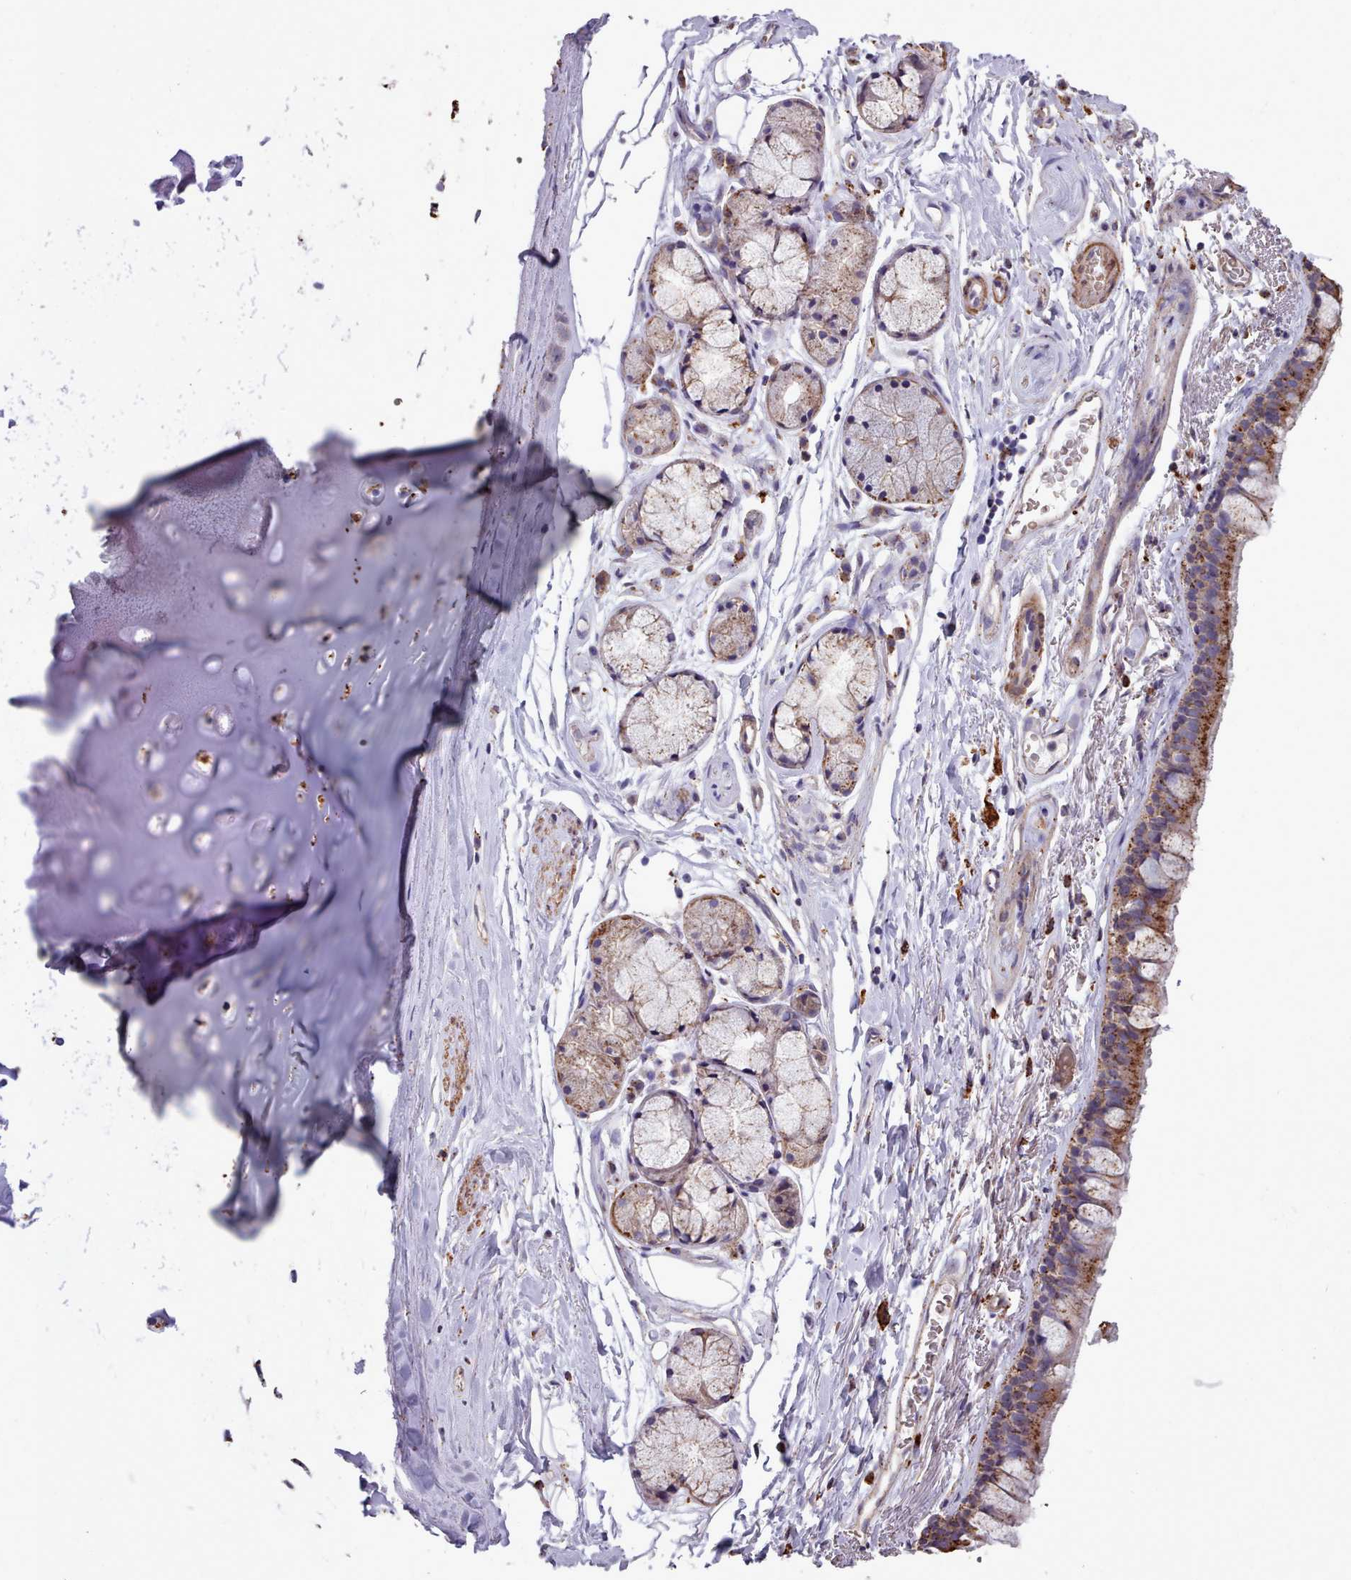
{"staining": {"intensity": "weak", "quantity": "<25%", "location": "cytoplasmic/membranous"}, "tissue": "adipose tissue", "cell_type": "Adipocytes", "image_type": "normal", "snomed": [{"axis": "morphology", "description": "Normal tissue, NOS"}, {"axis": "topography", "description": "Lymph node"}, {"axis": "topography", "description": "Bronchus"}], "caption": "Immunohistochemical staining of normal human adipose tissue reveals no significant expression in adipocytes. (IHC, brightfield microscopy, high magnification).", "gene": "PACSIN3", "patient": {"sex": "male", "age": 63}}